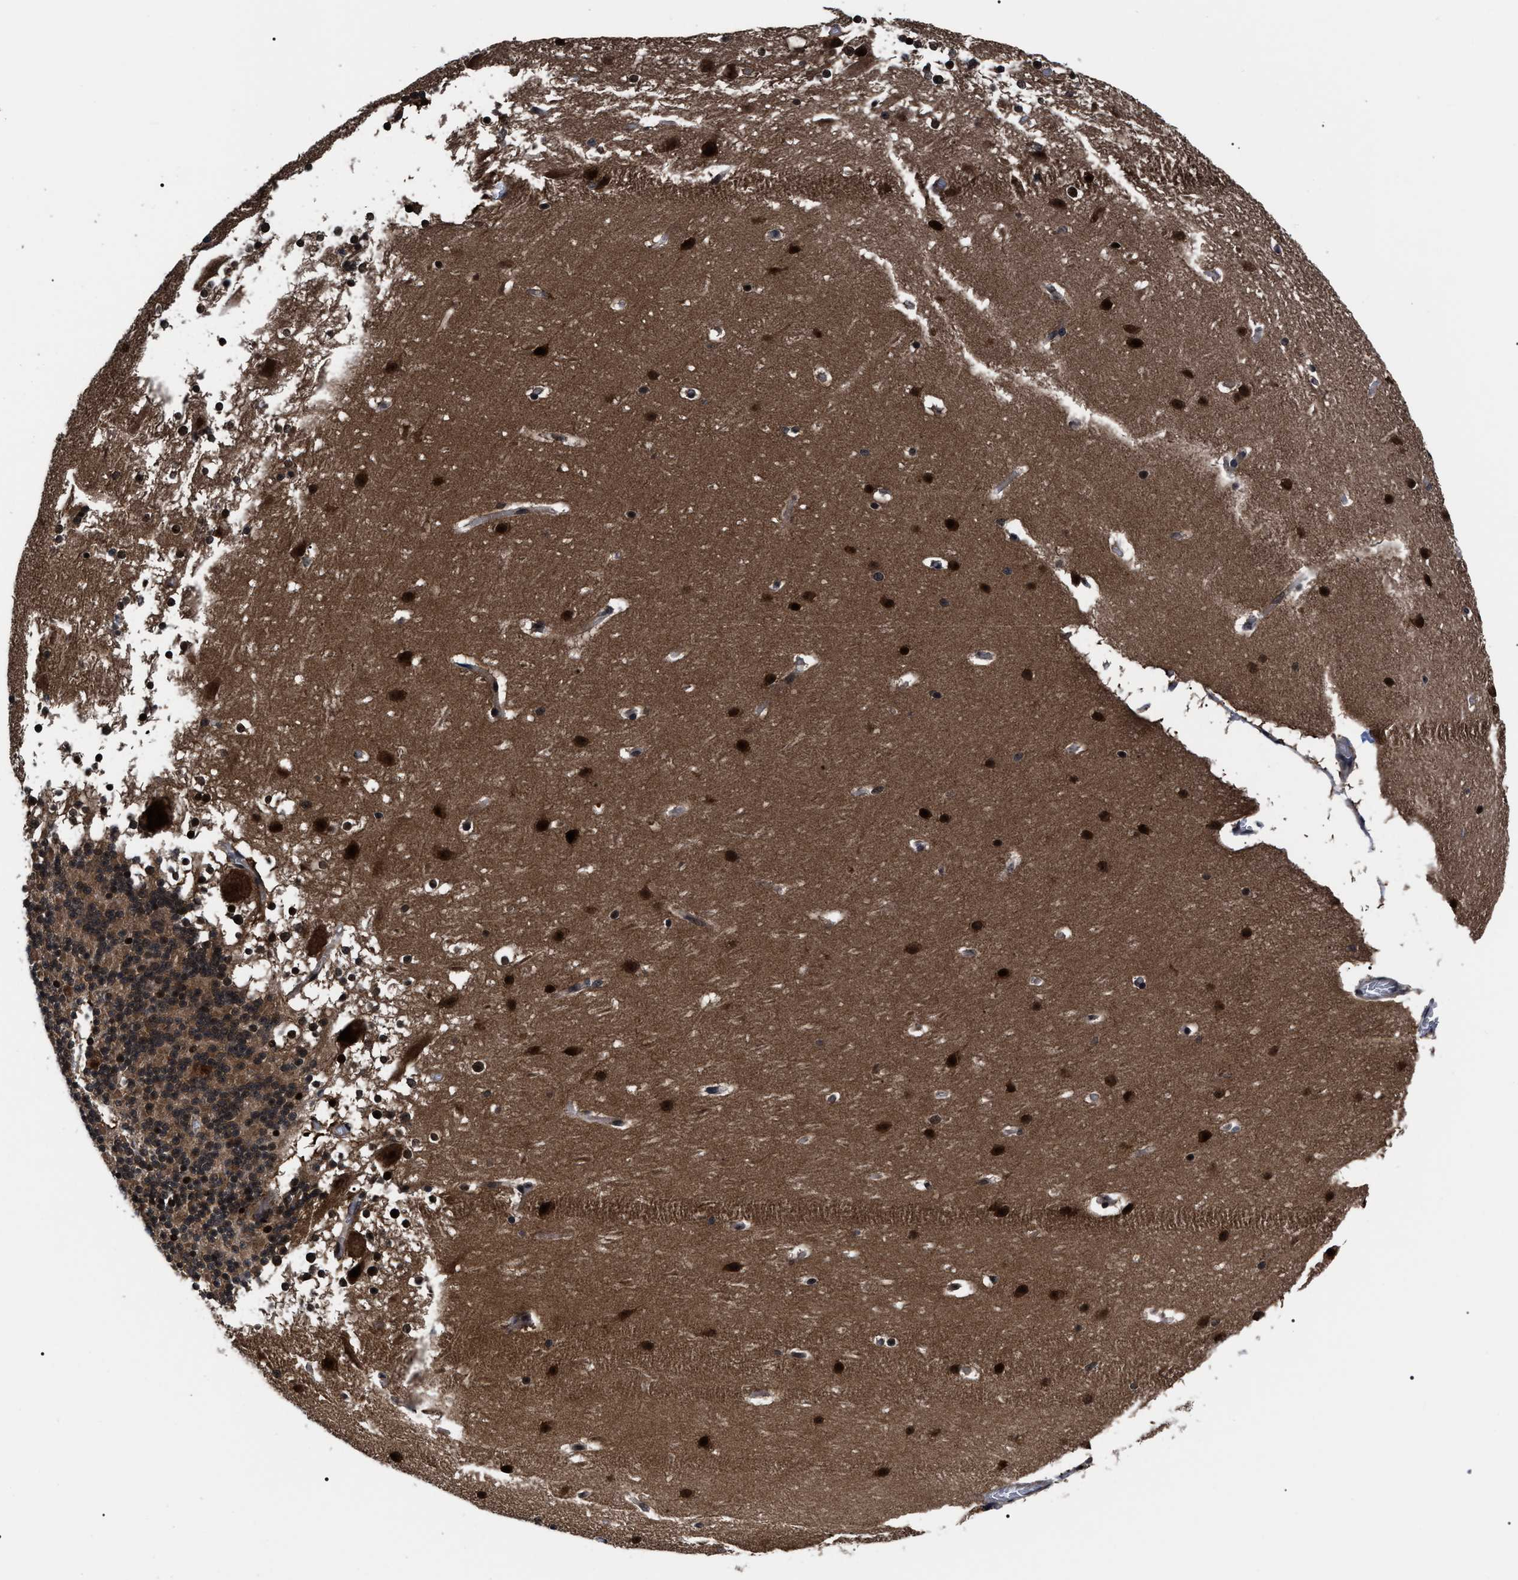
{"staining": {"intensity": "moderate", "quantity": ">75%", "location": "cytoplasmic/membranous,nuclear"}, "tissue": "cerebellum", "cell_type": "Cells in granular layer", "image_type": "normal", "snomed": [{"axis": "morphology", "description": "Normal tissue, NOS"}, {"axis": "topography", "description": "Cerebellum"}], "caption": "Cerebellum was stained to show a protein in brown. There is medium levels of moderate cytoplasmic/membranous,nuclear expression in approximately >75% of cells in granular layer. (DAB = brown stain, brightfield microscopy at high magnification).", "gene": "CSNK2A1", "patient": {"sex": "female", "age": 19}}